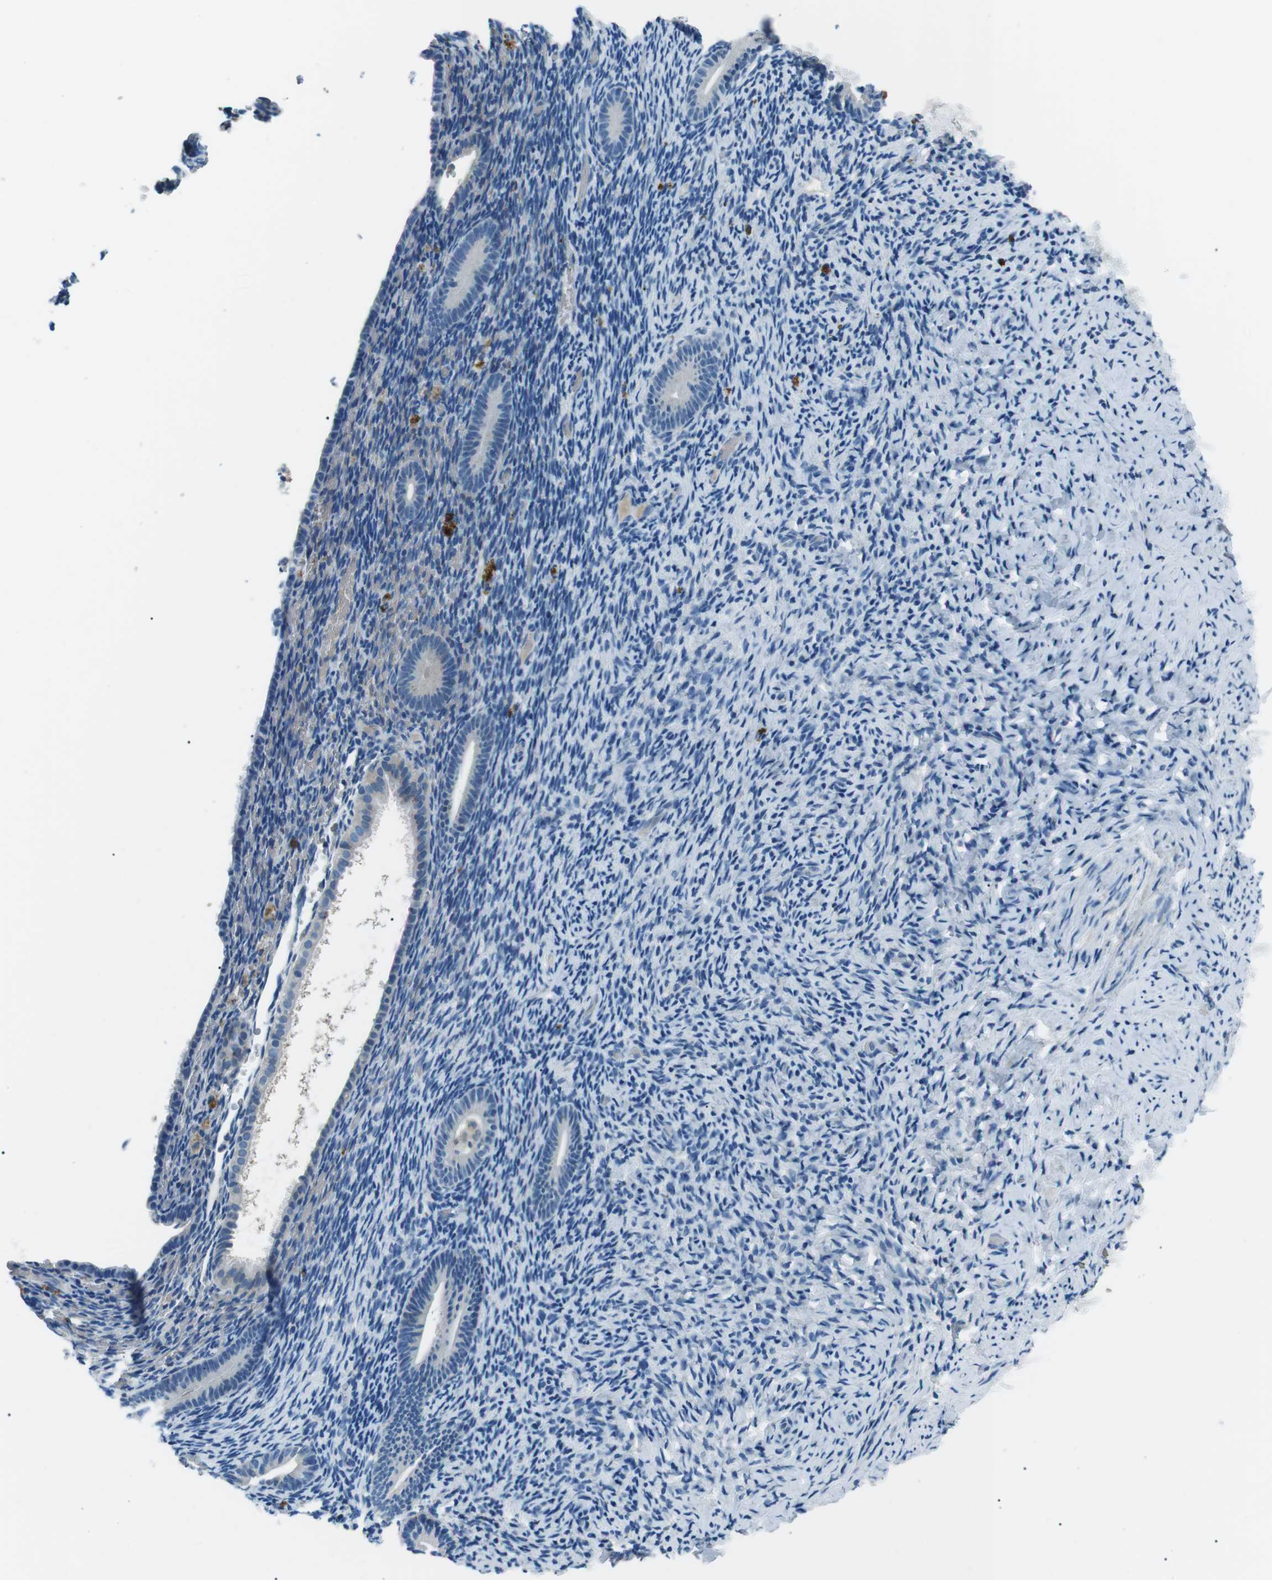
{"staining": {"intensity": "negative", "quantity": "none", "location": "none"}, "tissue": "endometrium", "cell_type": "Cells in endometrial stroma", "image_type": "normal", "snomed": [{"axis": "morphology", "description": "Normal tissue, NOS"}, {"axis": "topography", "description": "Endometrium"}], "caption": "Immunohistochemical staining of benign endometrium displays no significant staining in cells in endometrial stroma. (Immunohistochemistry (ihc), brightfield microscopy, high magnification).", "gene": "ST6GAL1", "patient": {"sex": "female", "age": 51}}